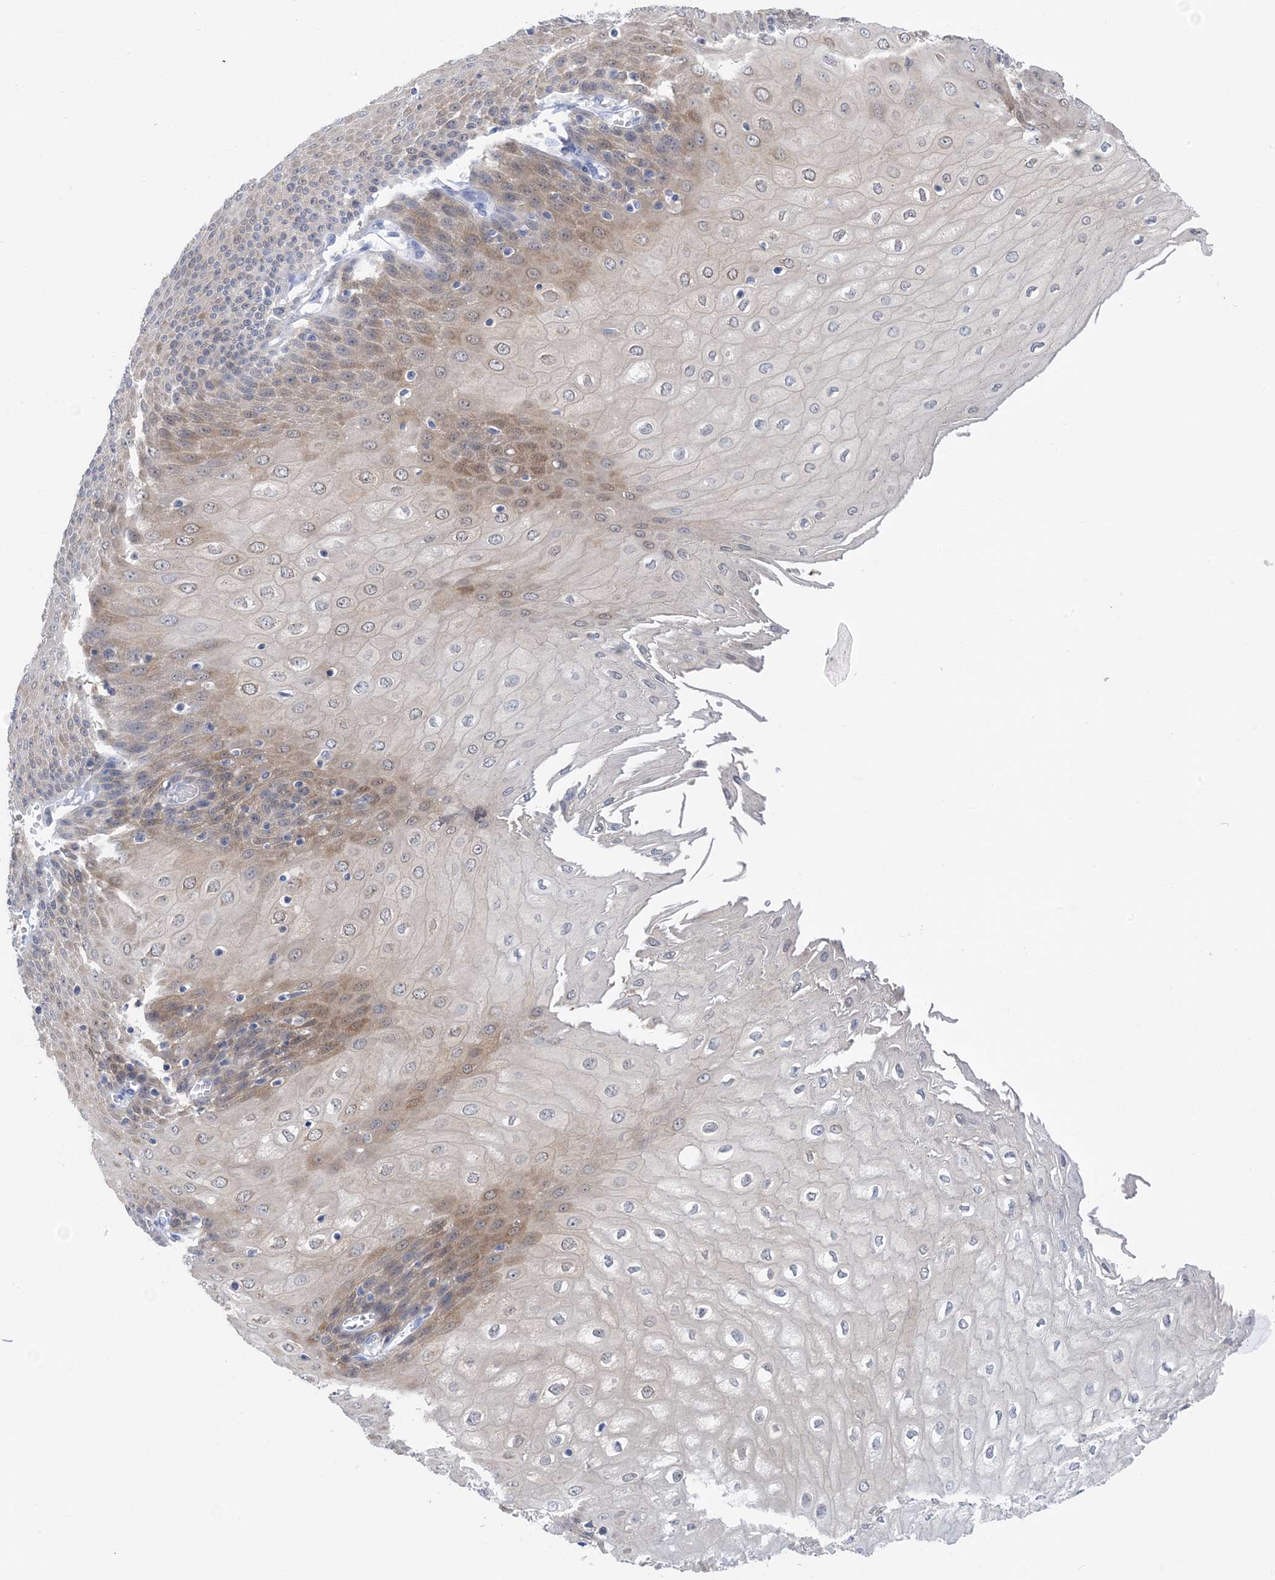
{"staining": {"intensity": "moderate", "quantity": "<25%", "location": "cytoplasmic/membranous"}, "tissue": "esophagus", "cell_type": "Squamous epithelial cells", "image_type": "normal", "snomed": [{"axis": "morphology", "description": "Normal tissue, NOS"}, {"axis": "topography", "description": "Esophagus"}], "caption": "Protein analysis of normal esophagus shows moderate cytoplasmic/membranous staining in approximately <25% of squamous epithelial cells.", "gene": "SH3YL1", "patient": {"sex": "male", "age": 60}}